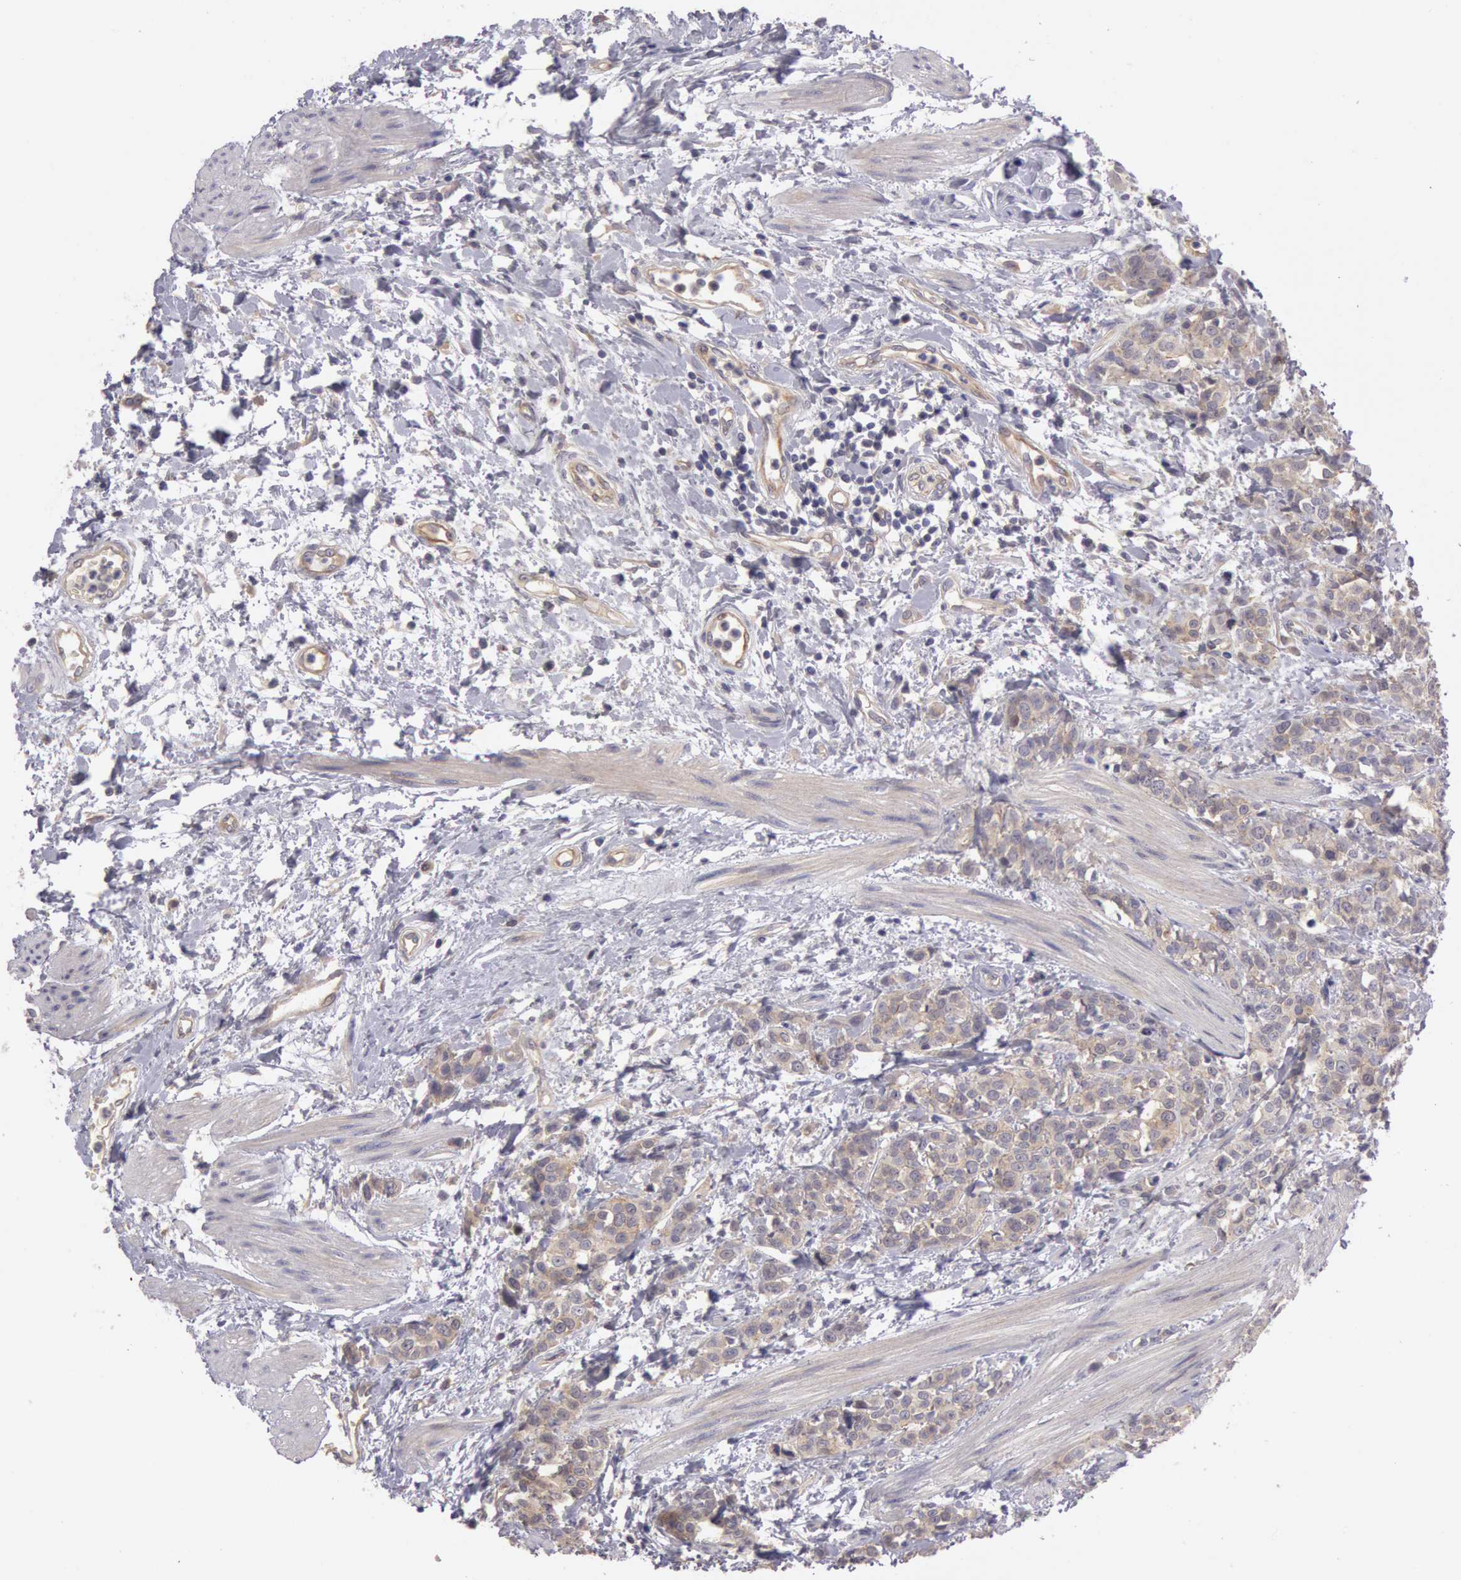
{"staining": {"intensity": "negative", "quantity": "none", "location": "none"}, "tissue": "urothelial cancer", "cell_type": "Tumor cells", "image_type": "cancer", "snomed": [{"axis": "morphology", "description": "Urothelial carcinoma, High grade"}, {"axis": "topography", "description": "Urinary bladder"}], "caption": "The IHC photomicrograph has no significant staining in tumor cells of urothelial cancer tissue.", "gene": "AMOTL1", "patient": {"sex": "male", "age": 56}}